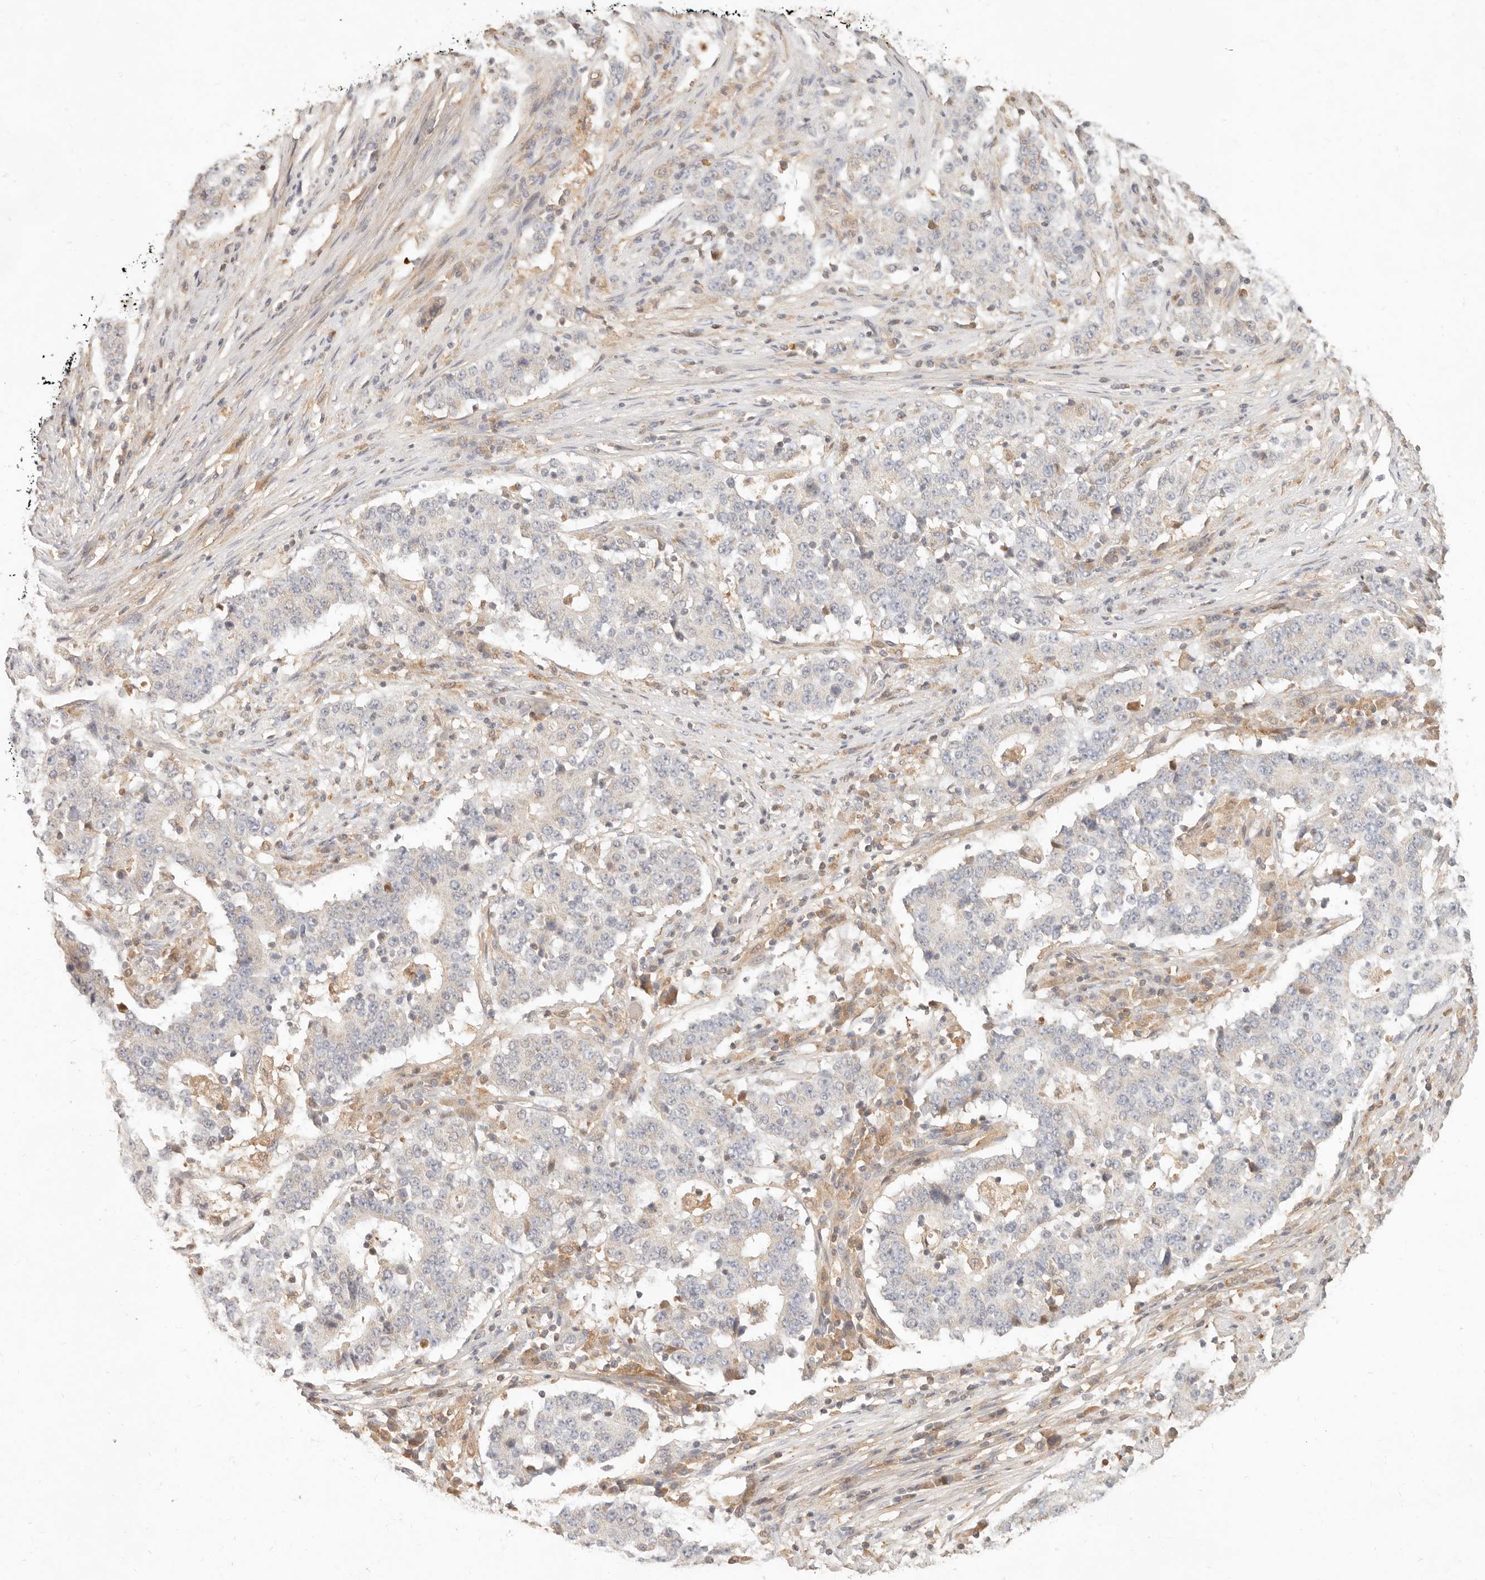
{"staining": {"intensity": "negative", "quantity": "none", "location": "none"}, "tissue": "stomach cancer", "cell_type": "Tumor cells", "image_type": "cancer", "snomed": [{"axis": "morphology", "description": "Adenocarcinoma, NOS"}, {"axis": "topography", "description": "Stomach"}], "caption": "High magnification brightfield microscopy of stomach cancer (adenocarcinoma) stained with DAB (3,3'-diaminobenzidine) (brown) and counterstained with hematoxylin (blue): tumor cells show no significant expression.", "gene": "NECAP2", "patient": {"sex": "male", "age": 59}}